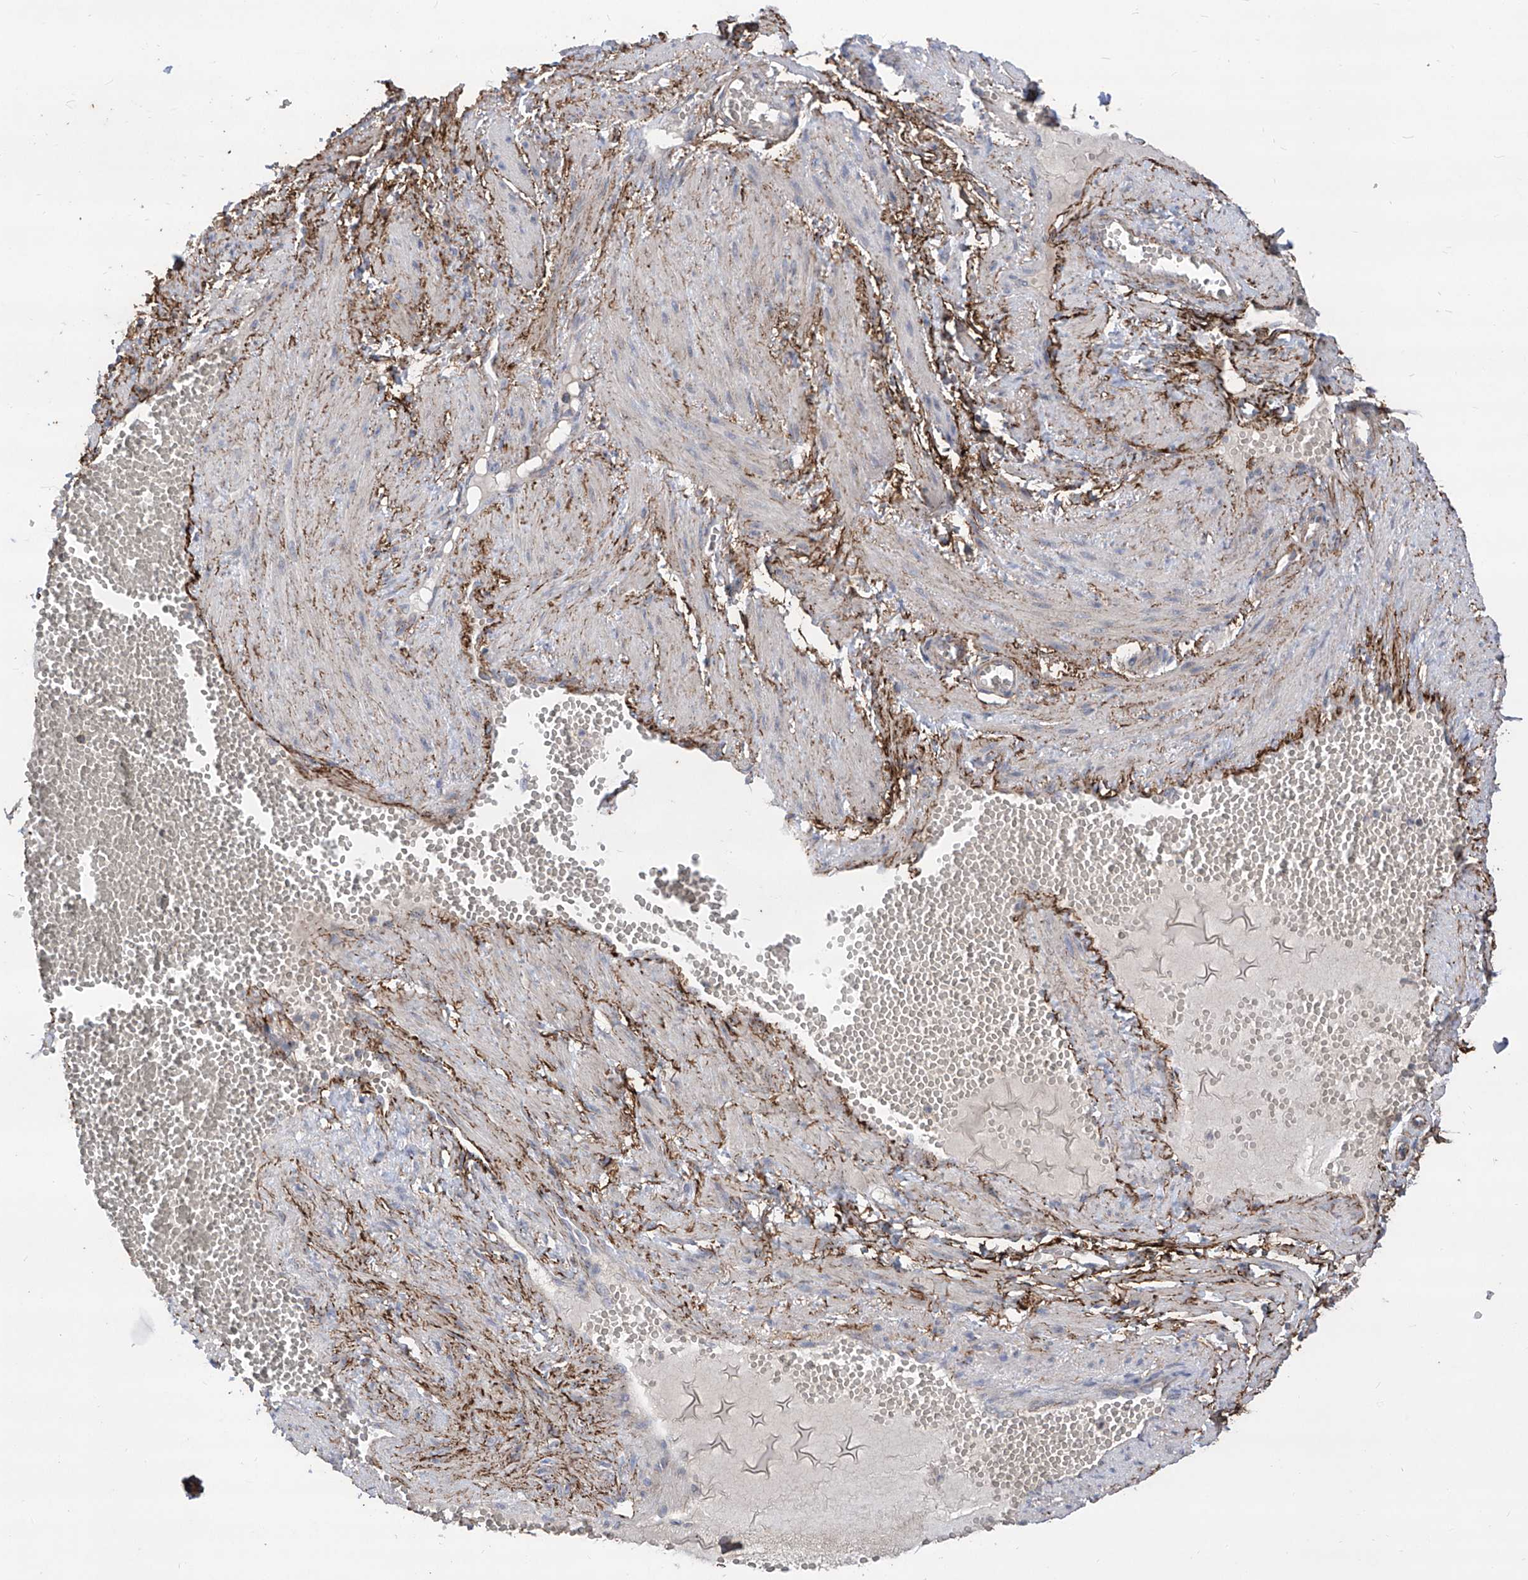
{"staining": {"intensity": "negative", "quantity": "none", "location": "none"}, "tissue": "soft tissue", "cell_type": "Chondrocytes", "image_type": "normal", "snomed": [{"axis": "morphology", "description": "Normal tissue, NOS"}, {"axis": "topography", "description": "Smooth muscle"}, {"axis": "topography", "description": "Peripheral nerve tissue"}], "caption": "Soft tissue was stained to show a protein in brown. There is no significant expression in chondrocytes.", "gene": "TXNIP", "patient": {"sex": "female", "age": 39}}